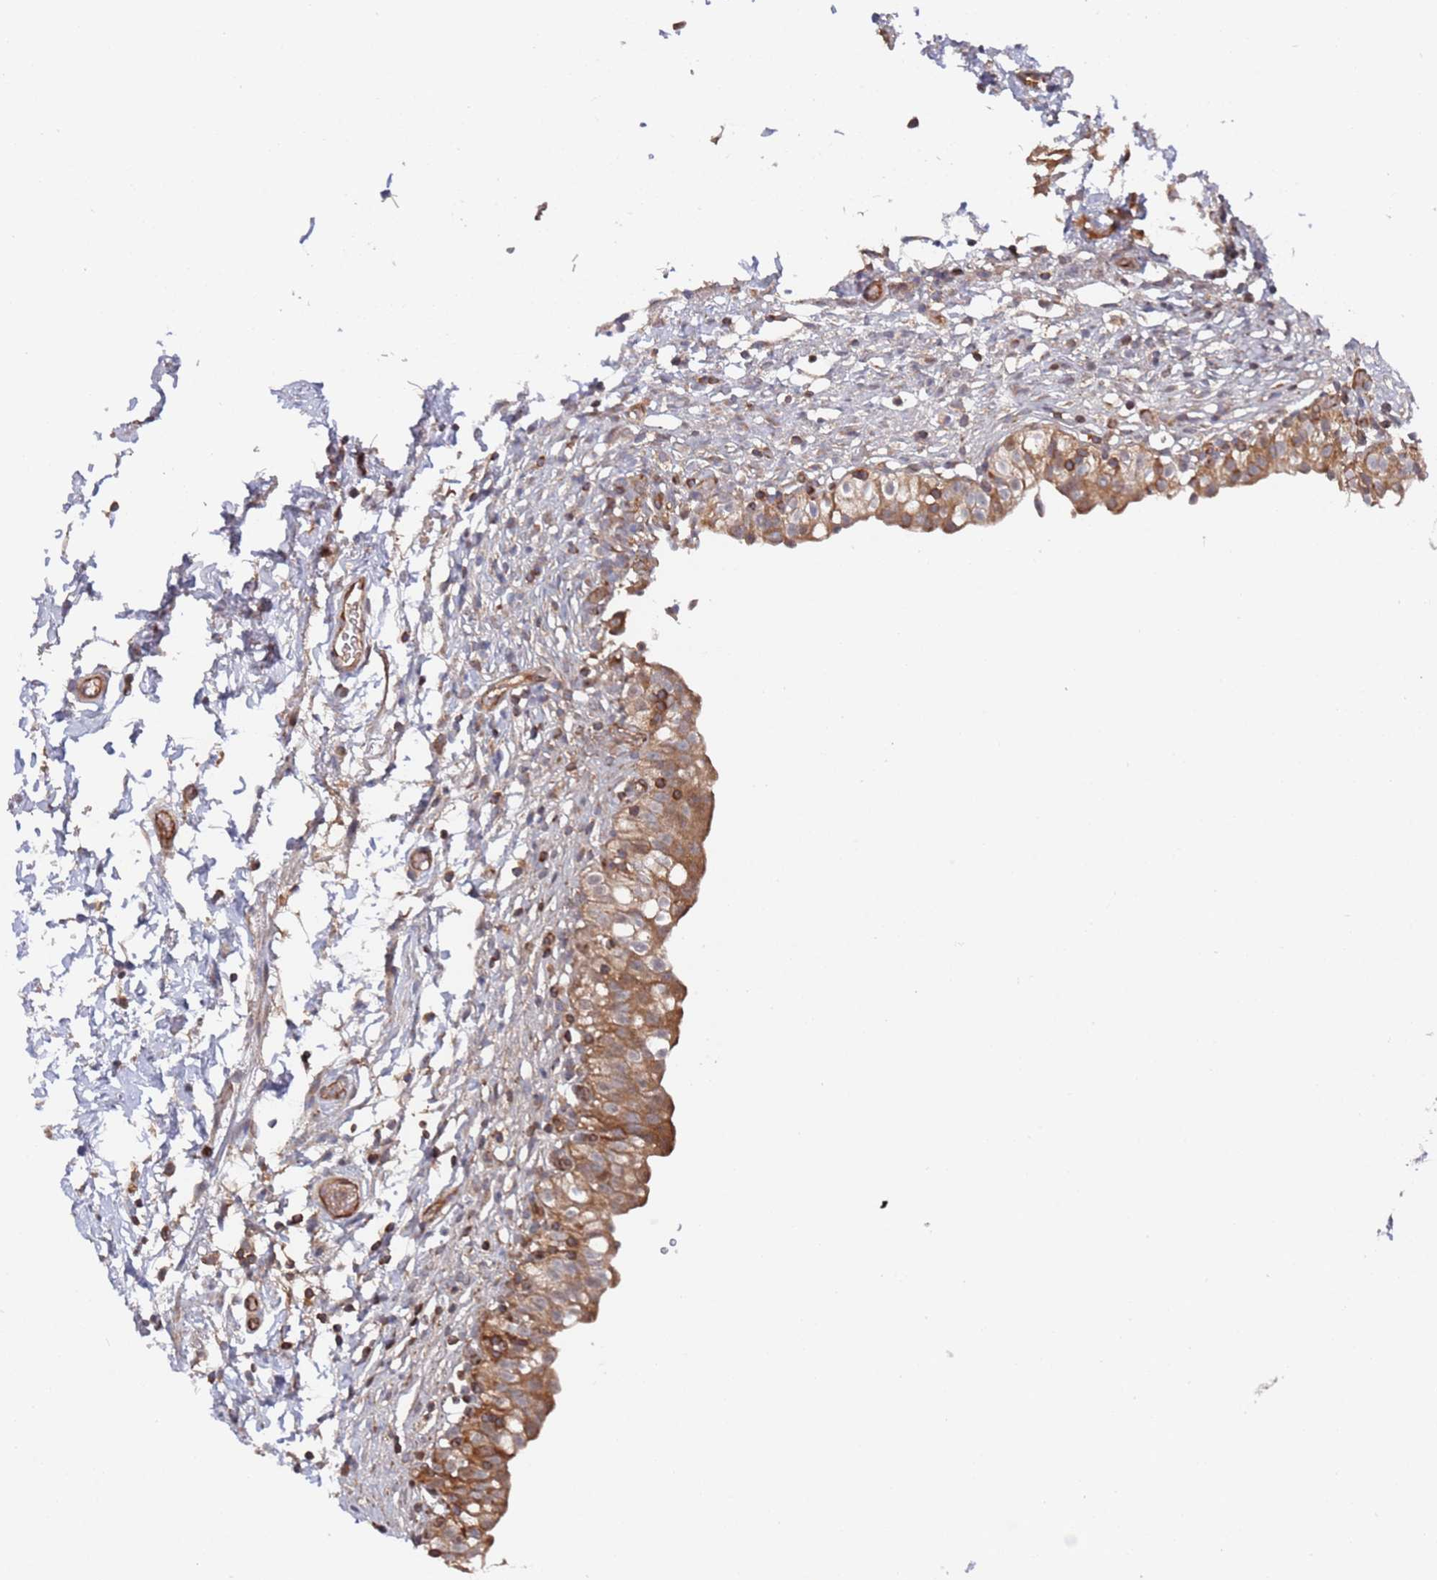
{"staining": {"intensity": "strong", "quantity": ">75%", "location": "cytoplasmic/membranous"}, "tissue": "urinary bladder", "cell_type": "Urothelial cells", "image_type": "normal", "snomed": [{"axis": "morphology", "description": "Normal tissue, NOS"}, {"axis": "topography", "description": "Urinary bladder"}, {"axis": "topography", "description": "Peripheral nerve tissue"}], "caption": "A high-resolution photomicrograph shows immunohistochemistry (IHC) staining of normal urinary bladder, which shows strong cytoplasmic/membranous staining in approximately >75% of urothelial cells.", "gene": "DDX60", "patient": {"sex": "male", "age": 55}}